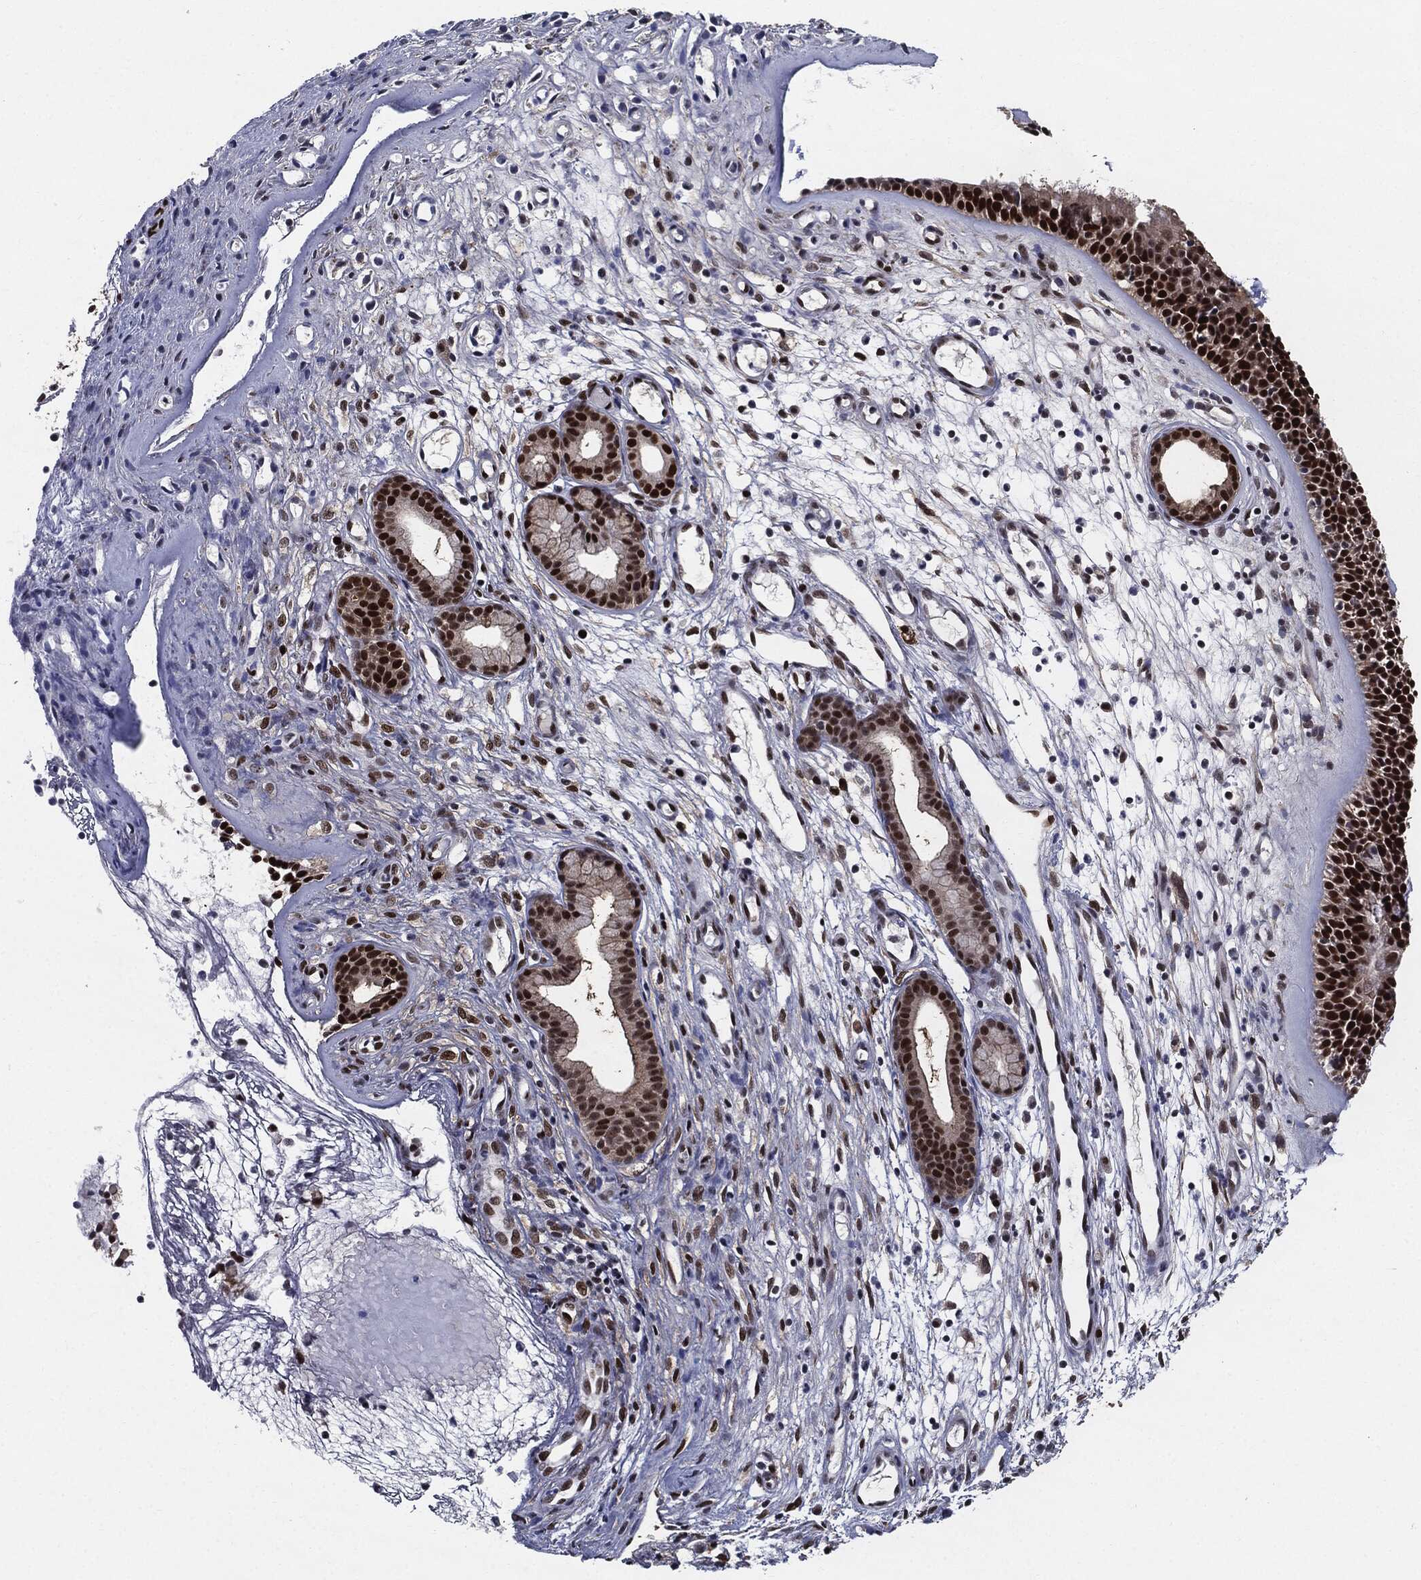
{"staining": {"intensity": "strong", "quantity": ">75%", "location": "cytoplasmic/membranous,nuclear"}, "tissue": "nasopharynx", "cell_type": "Respiratory epithelial cells", "image_type": "normal", "snomed": [{"axis": "morphology", "description": "Normal tissue, NOS"}, {"axis": "morphology", "description": "Polyp, NOS"}, {"axis": "topography", "description": "Nasopharynx"}], "caption": "Respiratory epithelial cells exhibit high levels of strong cytoplasmic/membranous,nuclear positivity in approximately >75% of cells in normal nasopharynx. The staining was performed using DAB (3,3'-diaminobenzidine), with brown indicating positive protein expression. Nuclei are stained blue with hematoxylin.", "gene": "JUN", "patient": {"sex": "female", "age": 56}}